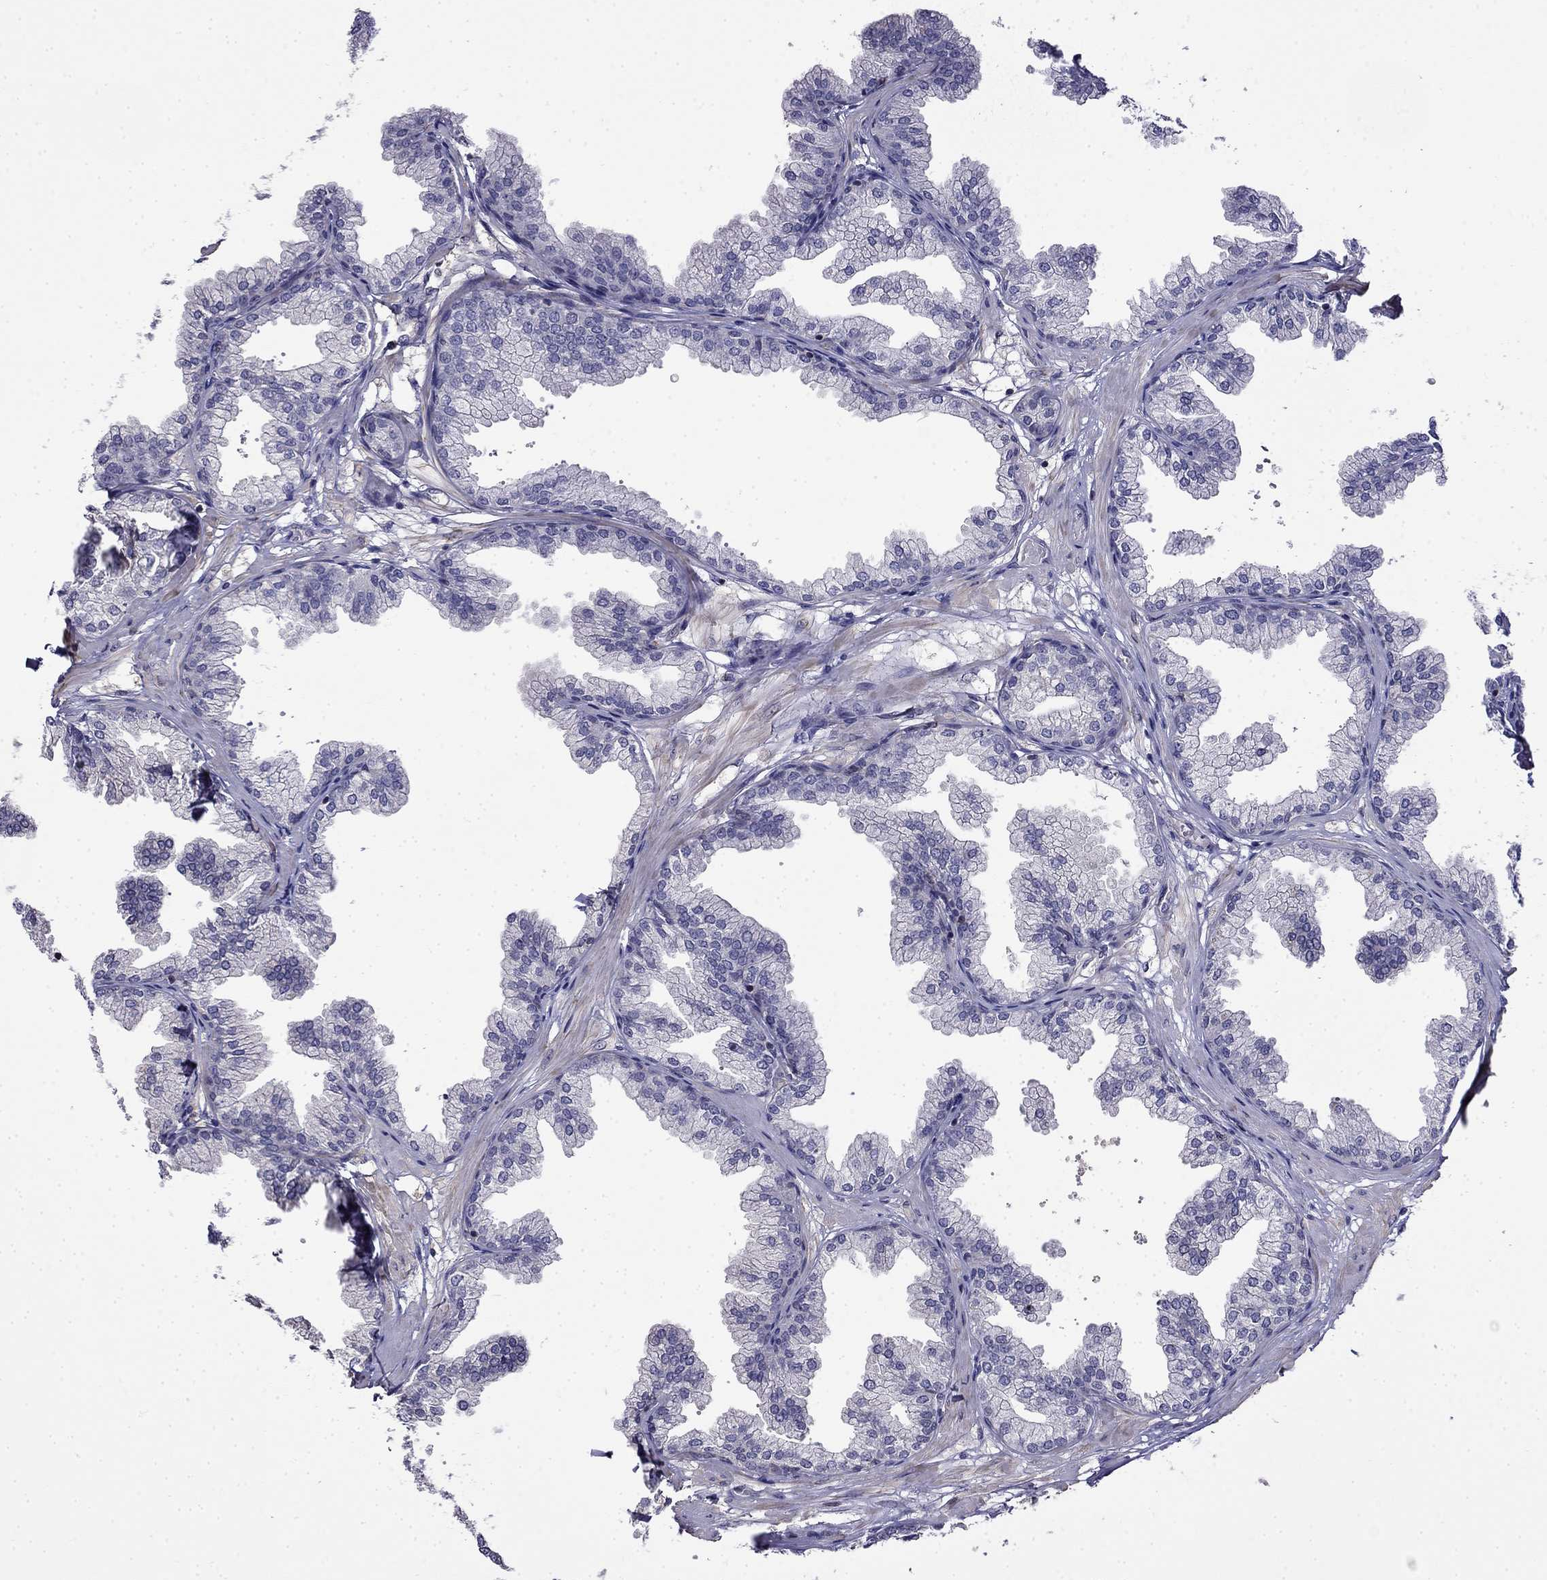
{"staining": {"intensity": "negative", "quantity": "none", "location": "none"}, "tissue": "prostate", "cell_type": "Glandular cells", "image_type": "normal", "snomed": [{"axis": "morphology", "description": "Normal tissue, NOS"}, {"axis": "topography", "description": "Prostate"}], "caption": "An IHC image of unremarkable prostate is shown. There is no staining in glandular cells of prostate.", "gene": "GUCA1B", "patient": {"sex": "male", "age": 37}}